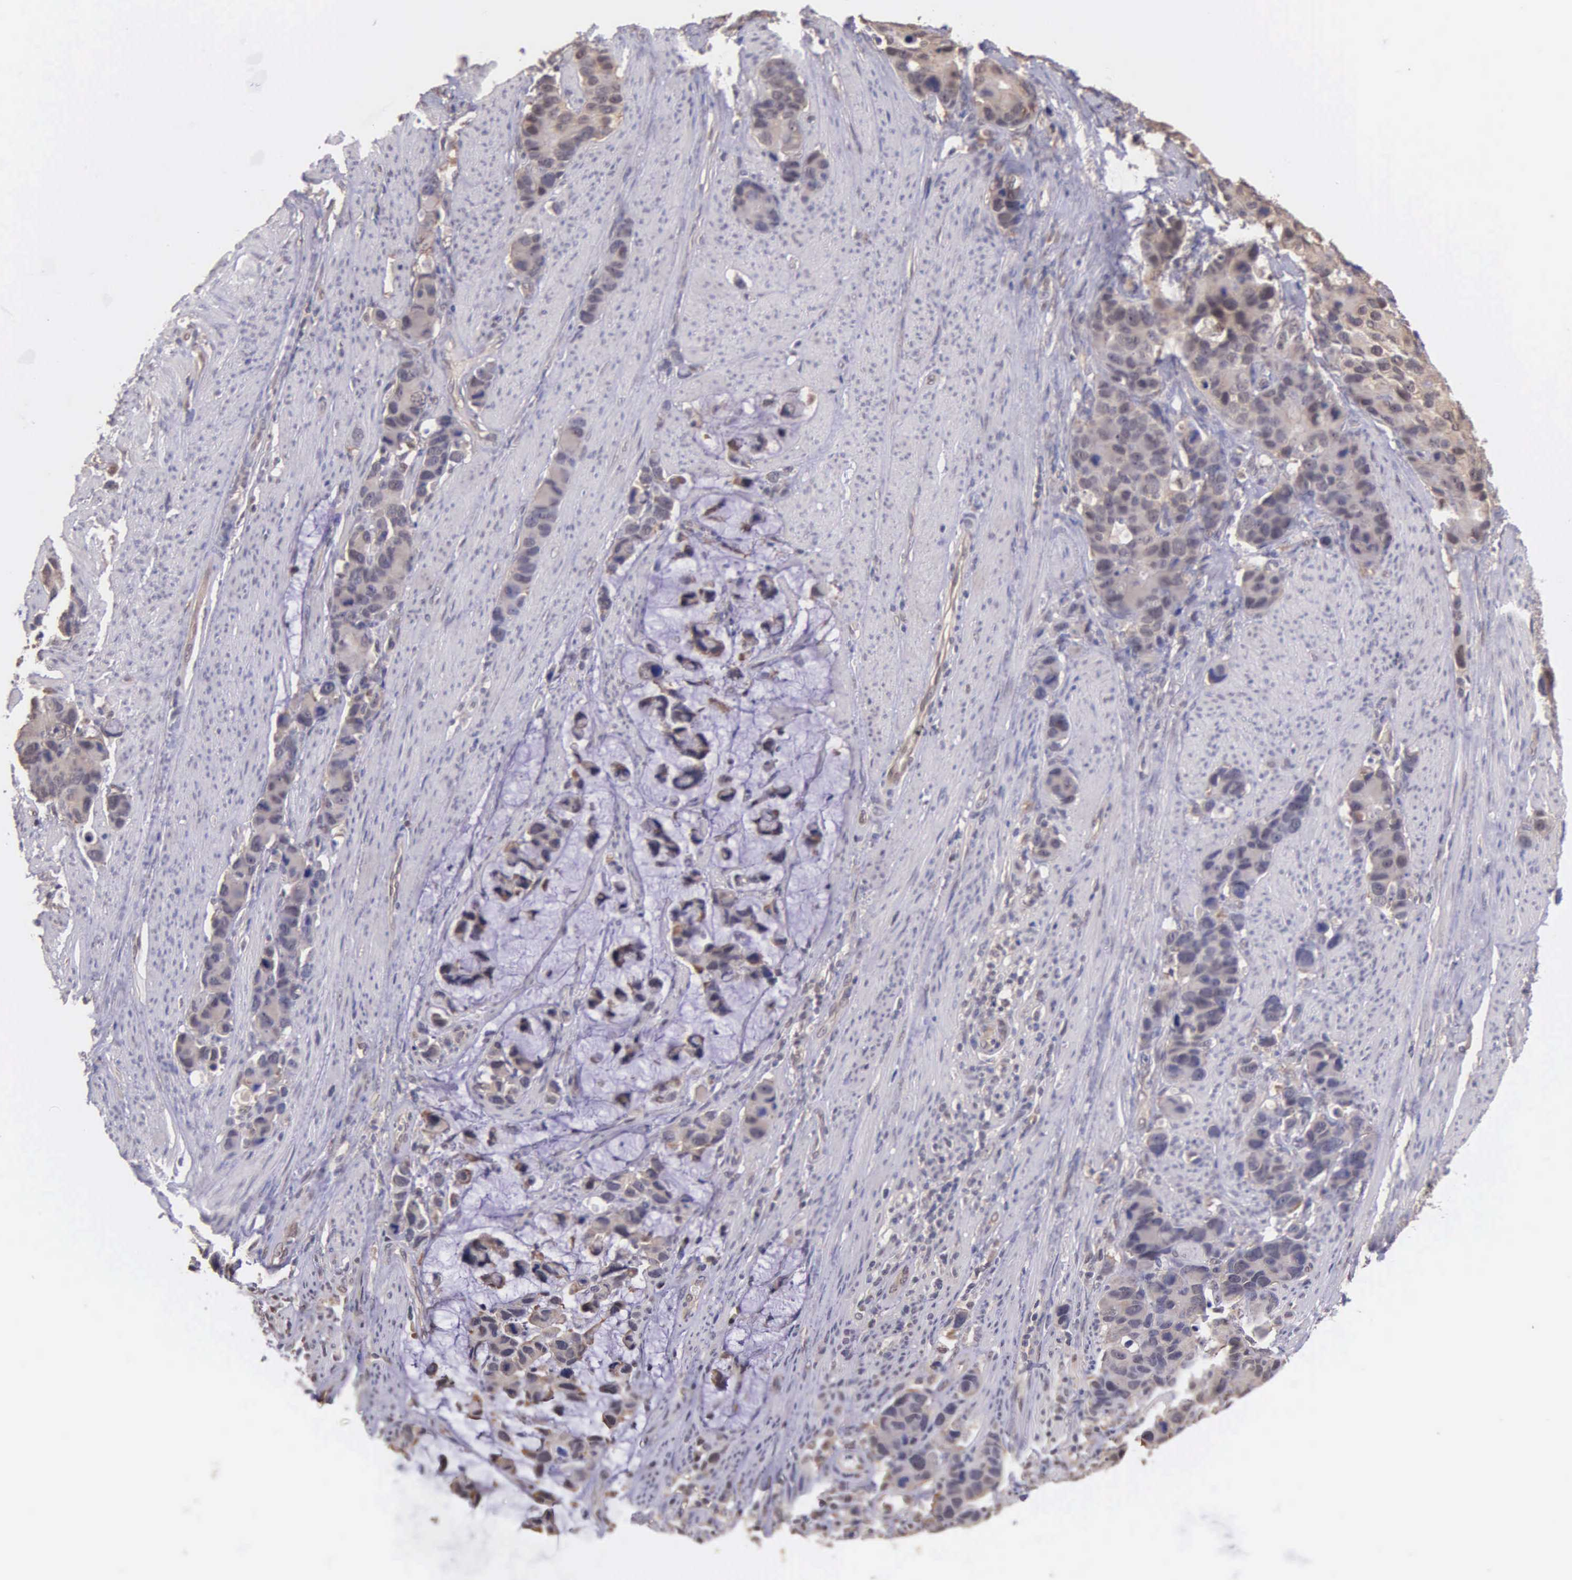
{"staining": {"intensity": "moderate", "quantity": ">75%", "location": "cytoplasmic/membranous,nuclear"}, "tissue": "stomach cancer", "cell_type": "Tumor cells", "image_type": "cancer", "snomed": [{"axis": "morphology", "description": "Adenocarcinoma, NOS"}, {"axis": "topography", "description": "Stomach, upper"}], "caption": "DAB immunohistochemical staining of human stomach cancer (adenocarcinoma) exhibits moderate cytoplasmic/membranous and nuclear protein positivity in about >75% of tumor cells.", "gene": "PSMC1", "patient": {"sex": "male", "age": 71}}